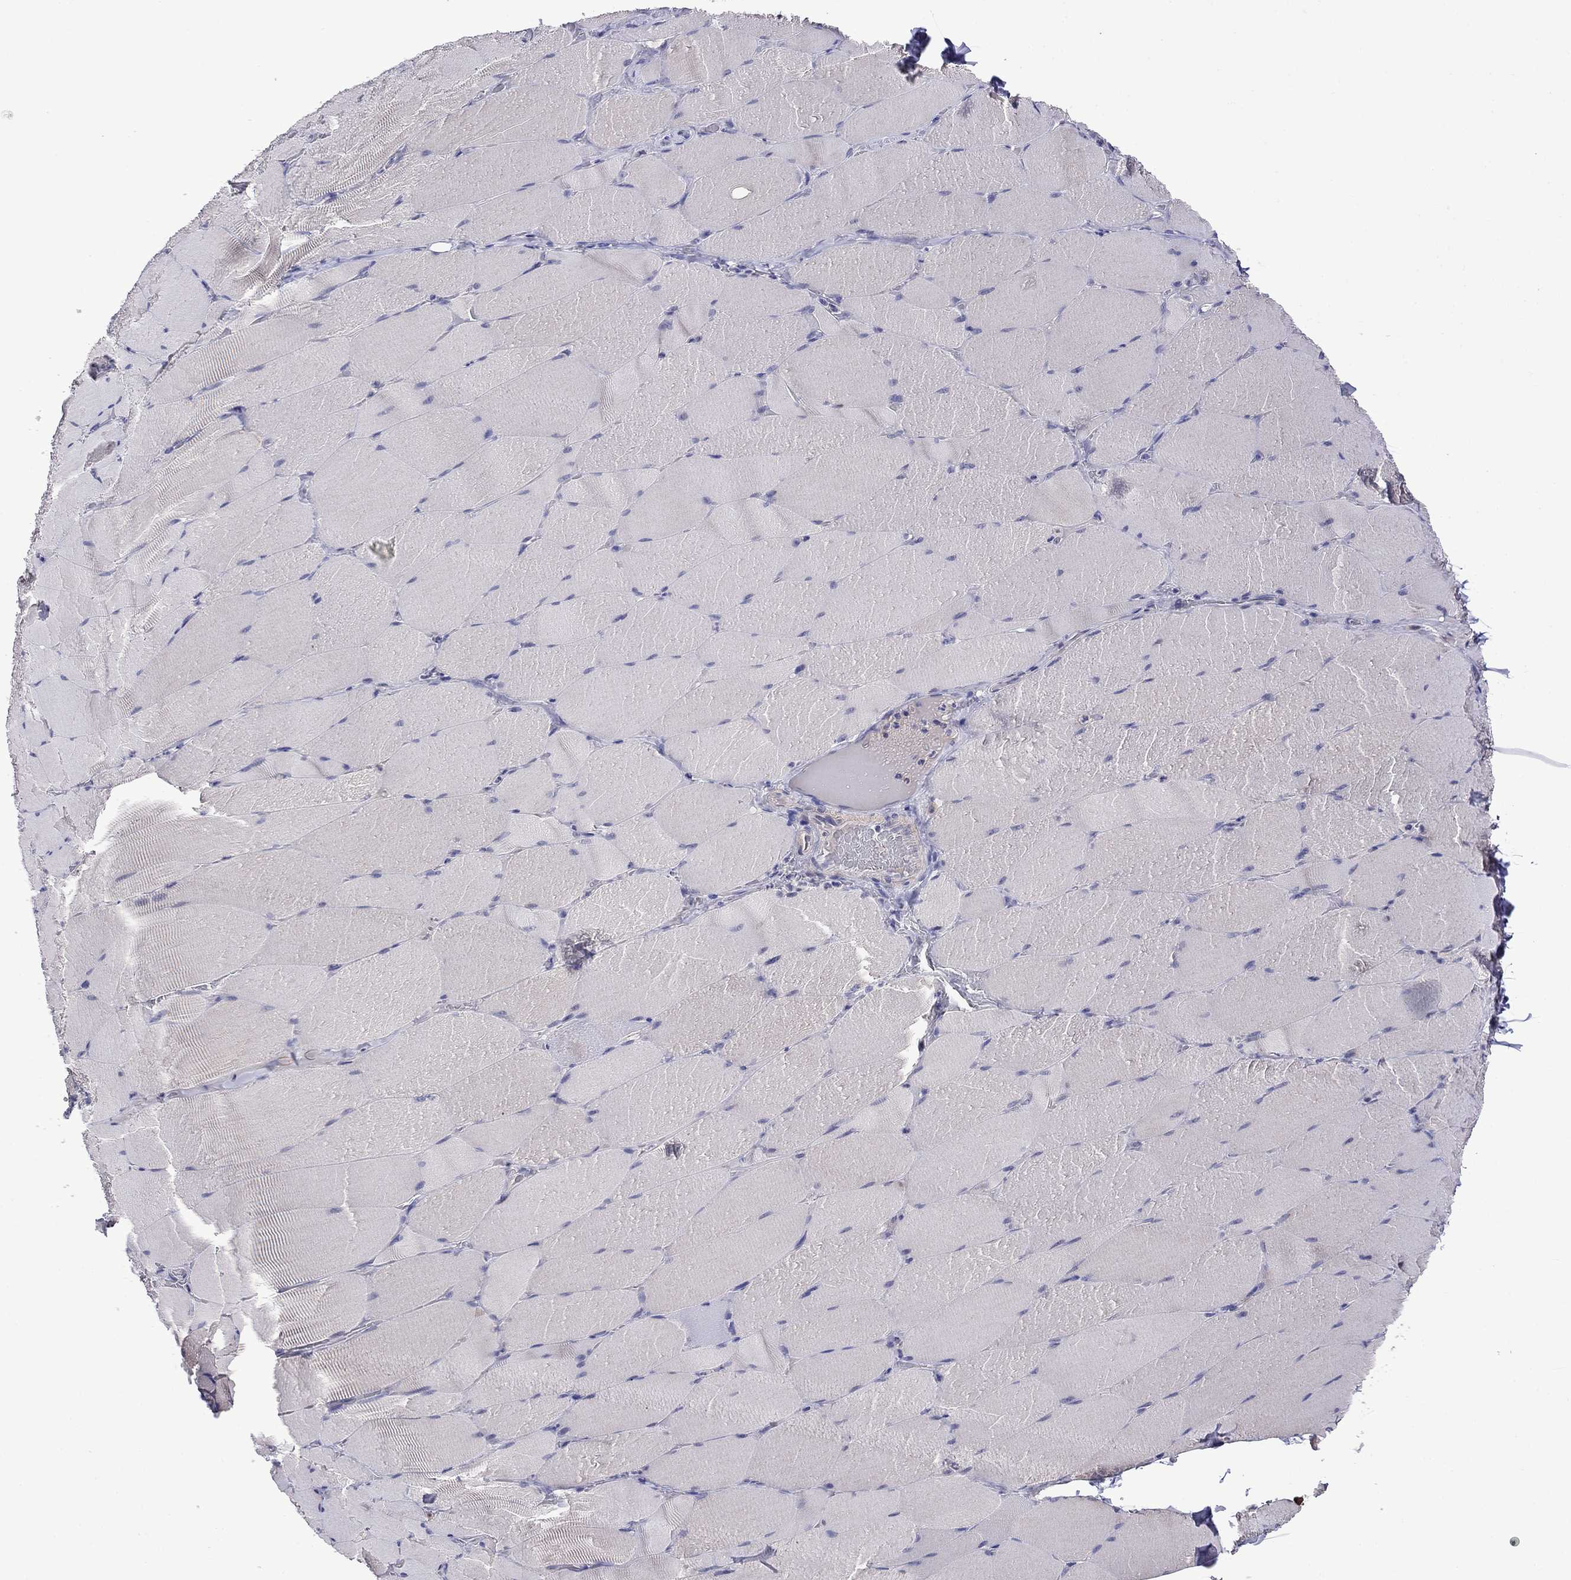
{"staining": {"intensity": "negative", "quantity": "none", "location": "none"}, "tissue": "skeletal muscle", "cell_type": "Myocytes", "image_type": "normal", "snomed": [{"axis": "morphology", "description": "Normal tissue, NOS"}, {"axis": "topography", "description": "Skeletal muscle"}], "caption": "Immunohistochemistry of unremarkable human skeletal muscle shows no expression in myocytes.", "gene": "STAR", "patient": {"sex": "male", "age": 56}}